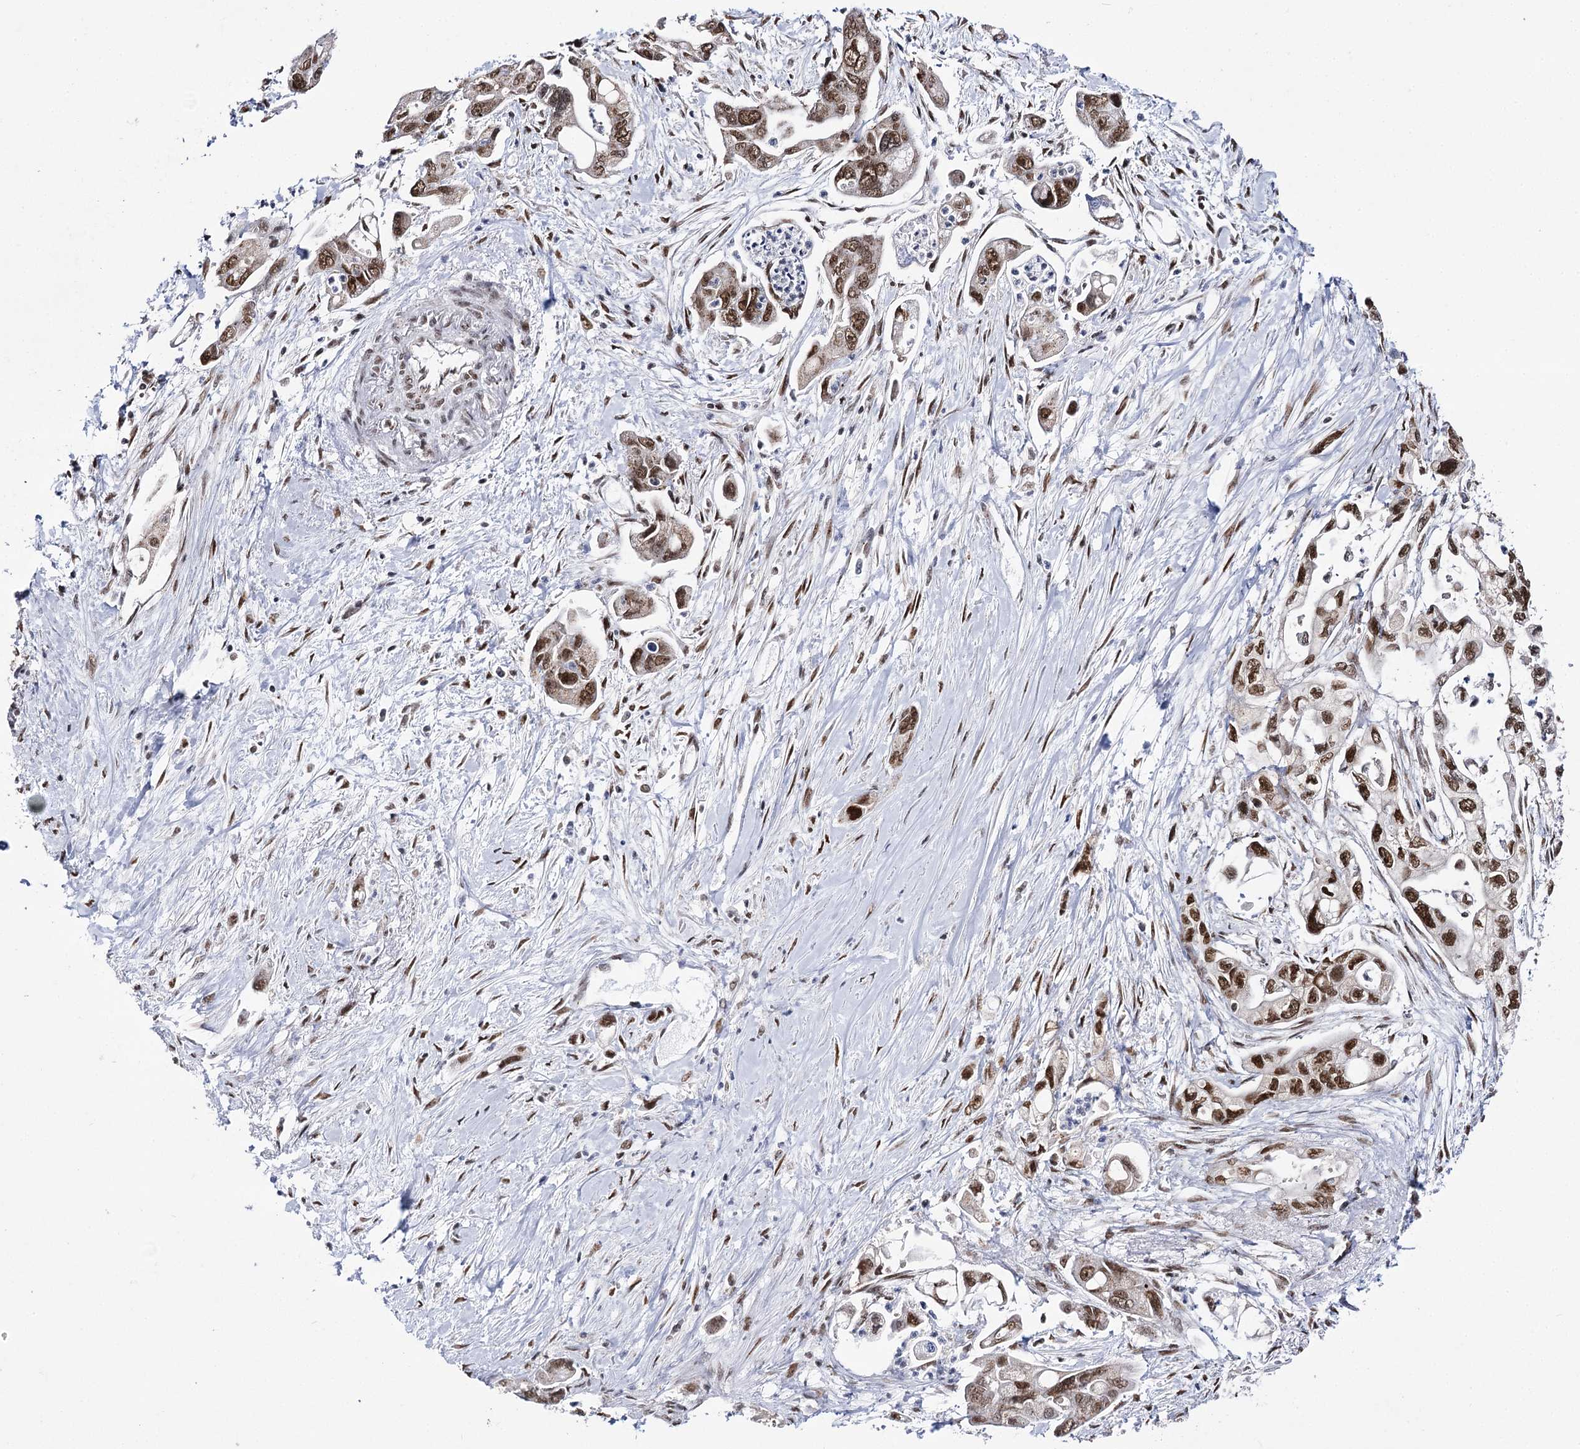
{"staining": {"intensity": "strong", "quantity": ">75%", "location": "nuclear"}, "tissue": "pancreatic cancer", "cell_type": "Tumor cells", "image_type": "cancer", "snomed": [{"axis": "morphology", "description": "Adenocarcinoma, NOS"}, {"axis": "topography", "description": "Pancreas"}], "caption": "DAB immunohistochemical staining of pancreatic cancer (adenocarcinoma) exhibits strong nuclear protein expression in approximately >75% of tumor cells. (DAB = brown stain, brightfield microscopy at high magnification).", "gene": "VGLL4", "patient": {"sex": "male", "age": 70}}